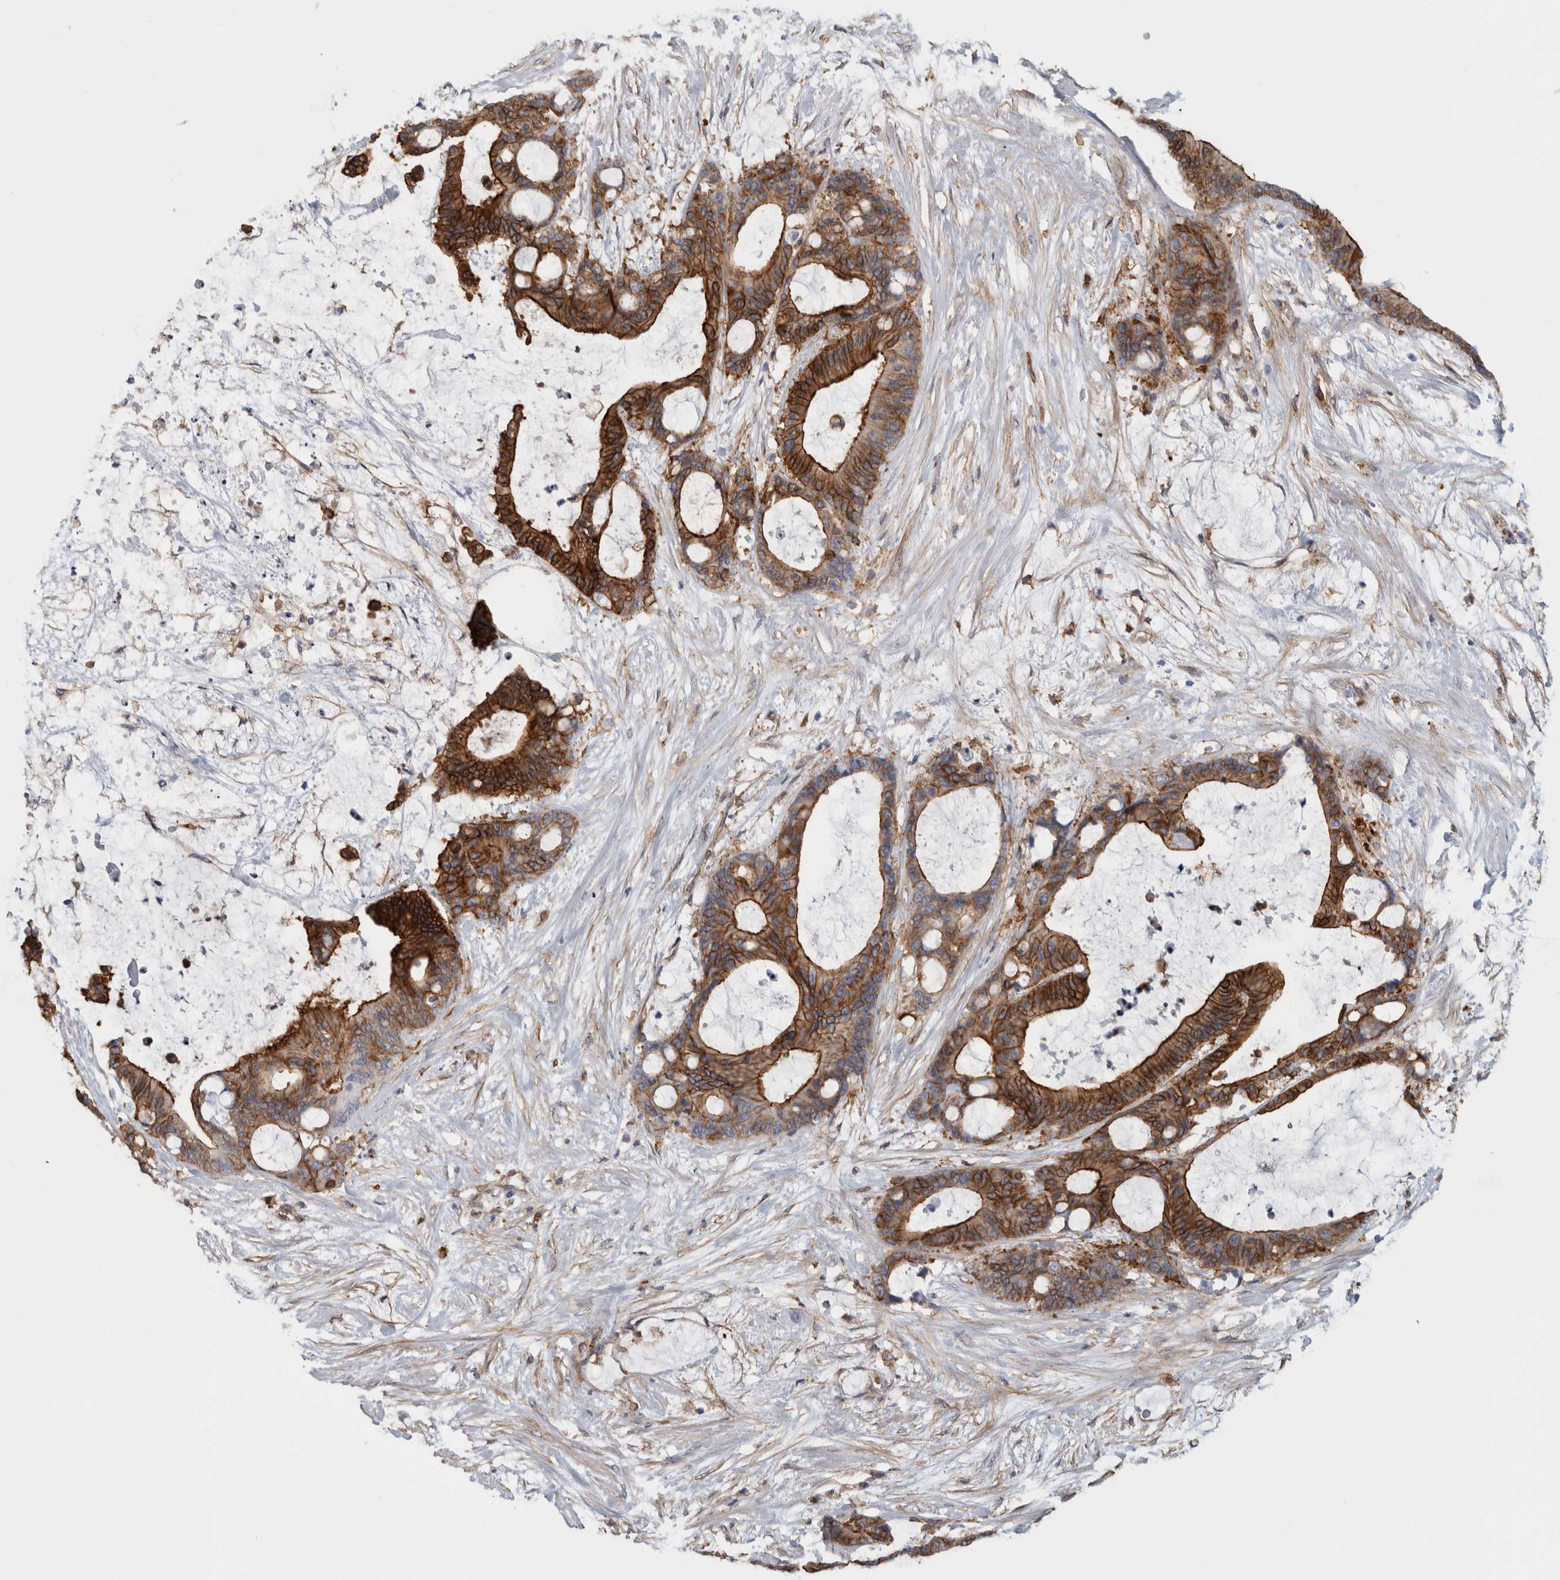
{"staining": {"intensity": "strong", "quantity": ">75%", "location": "cytoplasmic/membranous"}, "tissue": "liver cancer", "cell_type": "Tumor cells", "image_type": "cancer", "snomed": [{"axis": "morphology", "description": "Cholangiocarcinoma"}, {"axis": "topography", "description": "Liver"}], "caption": "Immunohistochemical staining of liver cancer displays strong cytoplasmic/membranous protein positivity in about >75% of tumor cells.", "gene": "AHNAK", "patient": {"sex": "female", "age": 73}}